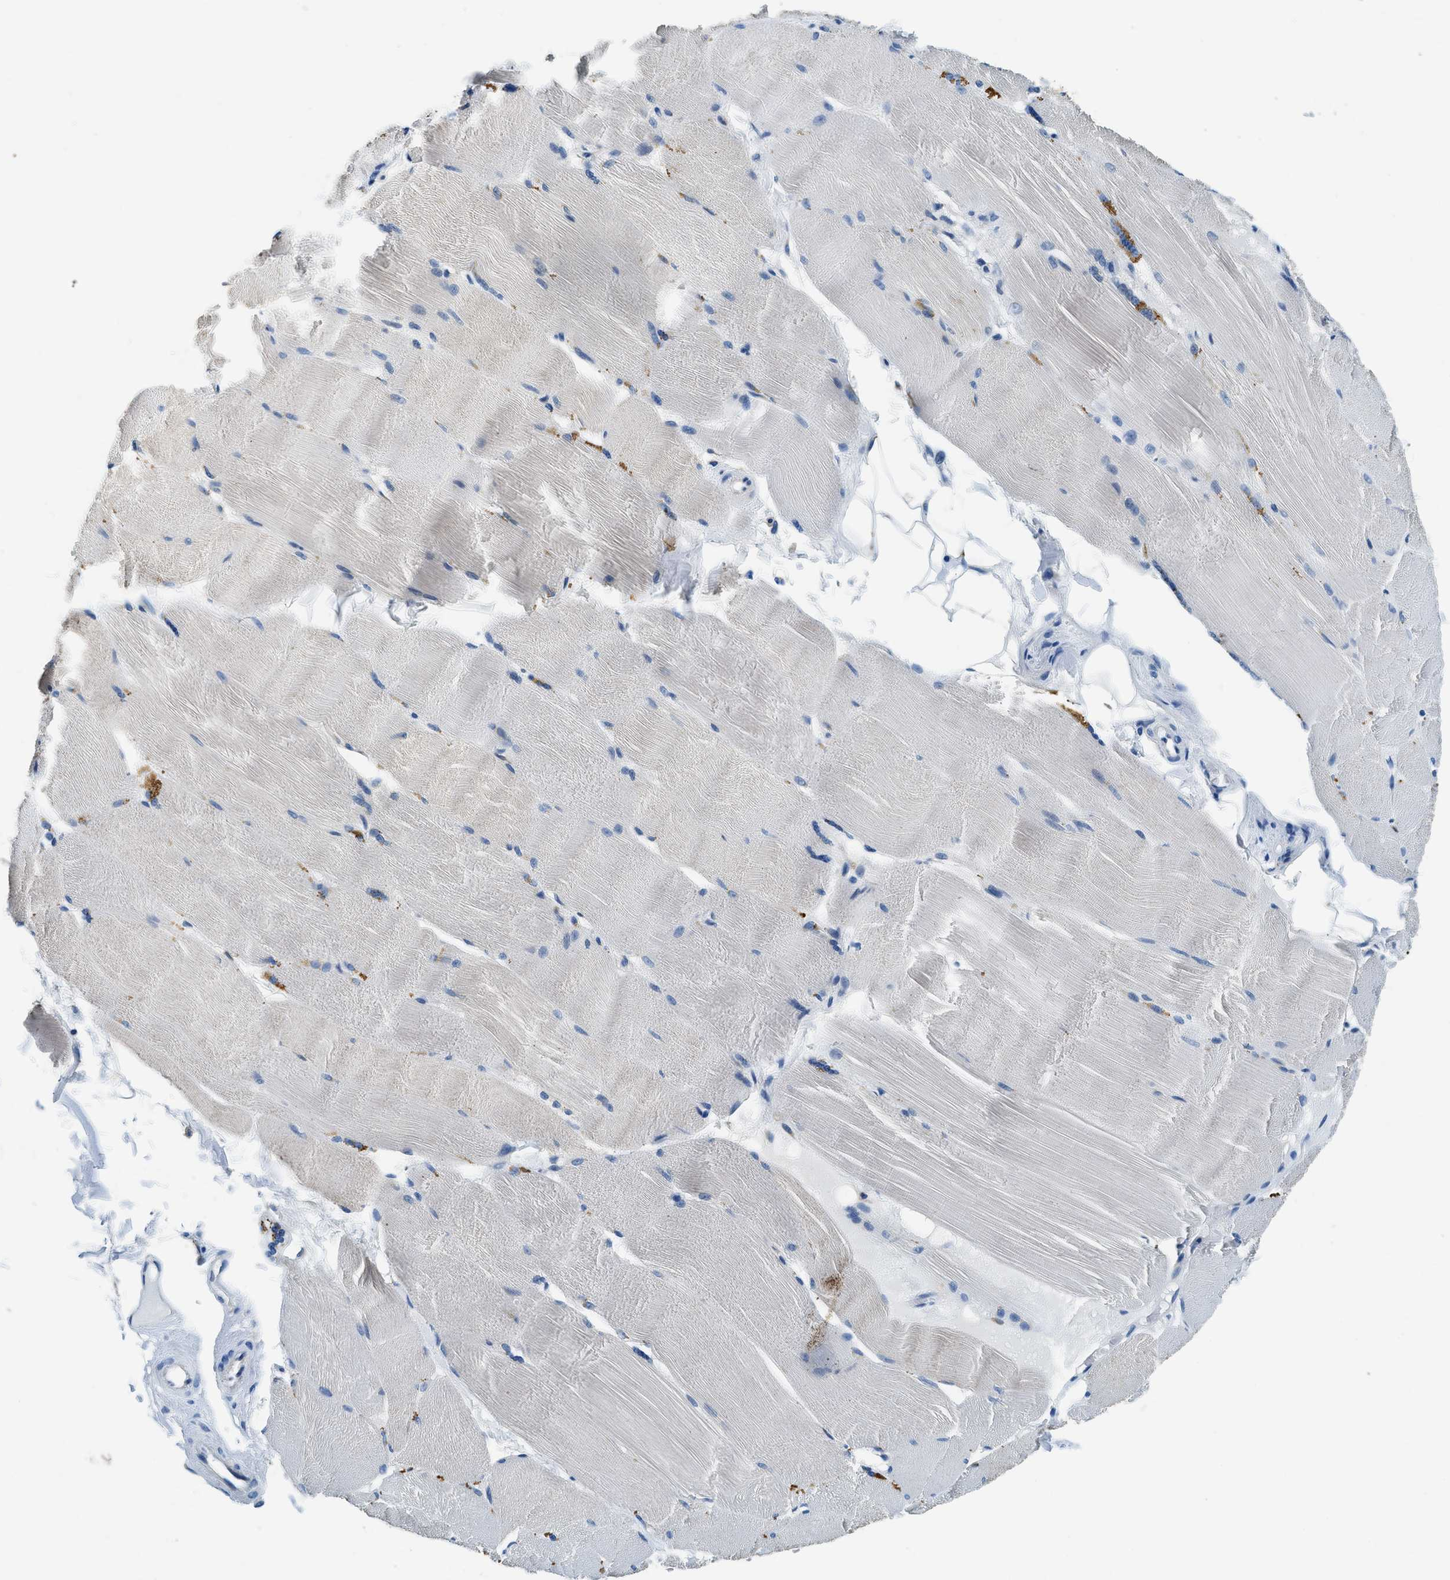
{"staining": {"intensity": "negative", "quantity": "none", "location": "none"}, "tissue": "skeletal muscle", "cell_type": "Myocytes", "image_type": "normal", "snomed": [{"axis": "morphology", "description": "Normal tissue, NOS"}, {"axis": "topography", "description": "Skin"}, {"axis": "topography", "description": "Skeletal muscle"}], "caption": "Immunohistochemistry photomicrograph of unremarkable skeletal muscle: skeletal muscle stained with DAB (3,3'-diaminobenzidine) exhibits no significant protein staining in myocytes.", "gene": "UBAC2", "patient": {"sex": "male", "age": 83}}